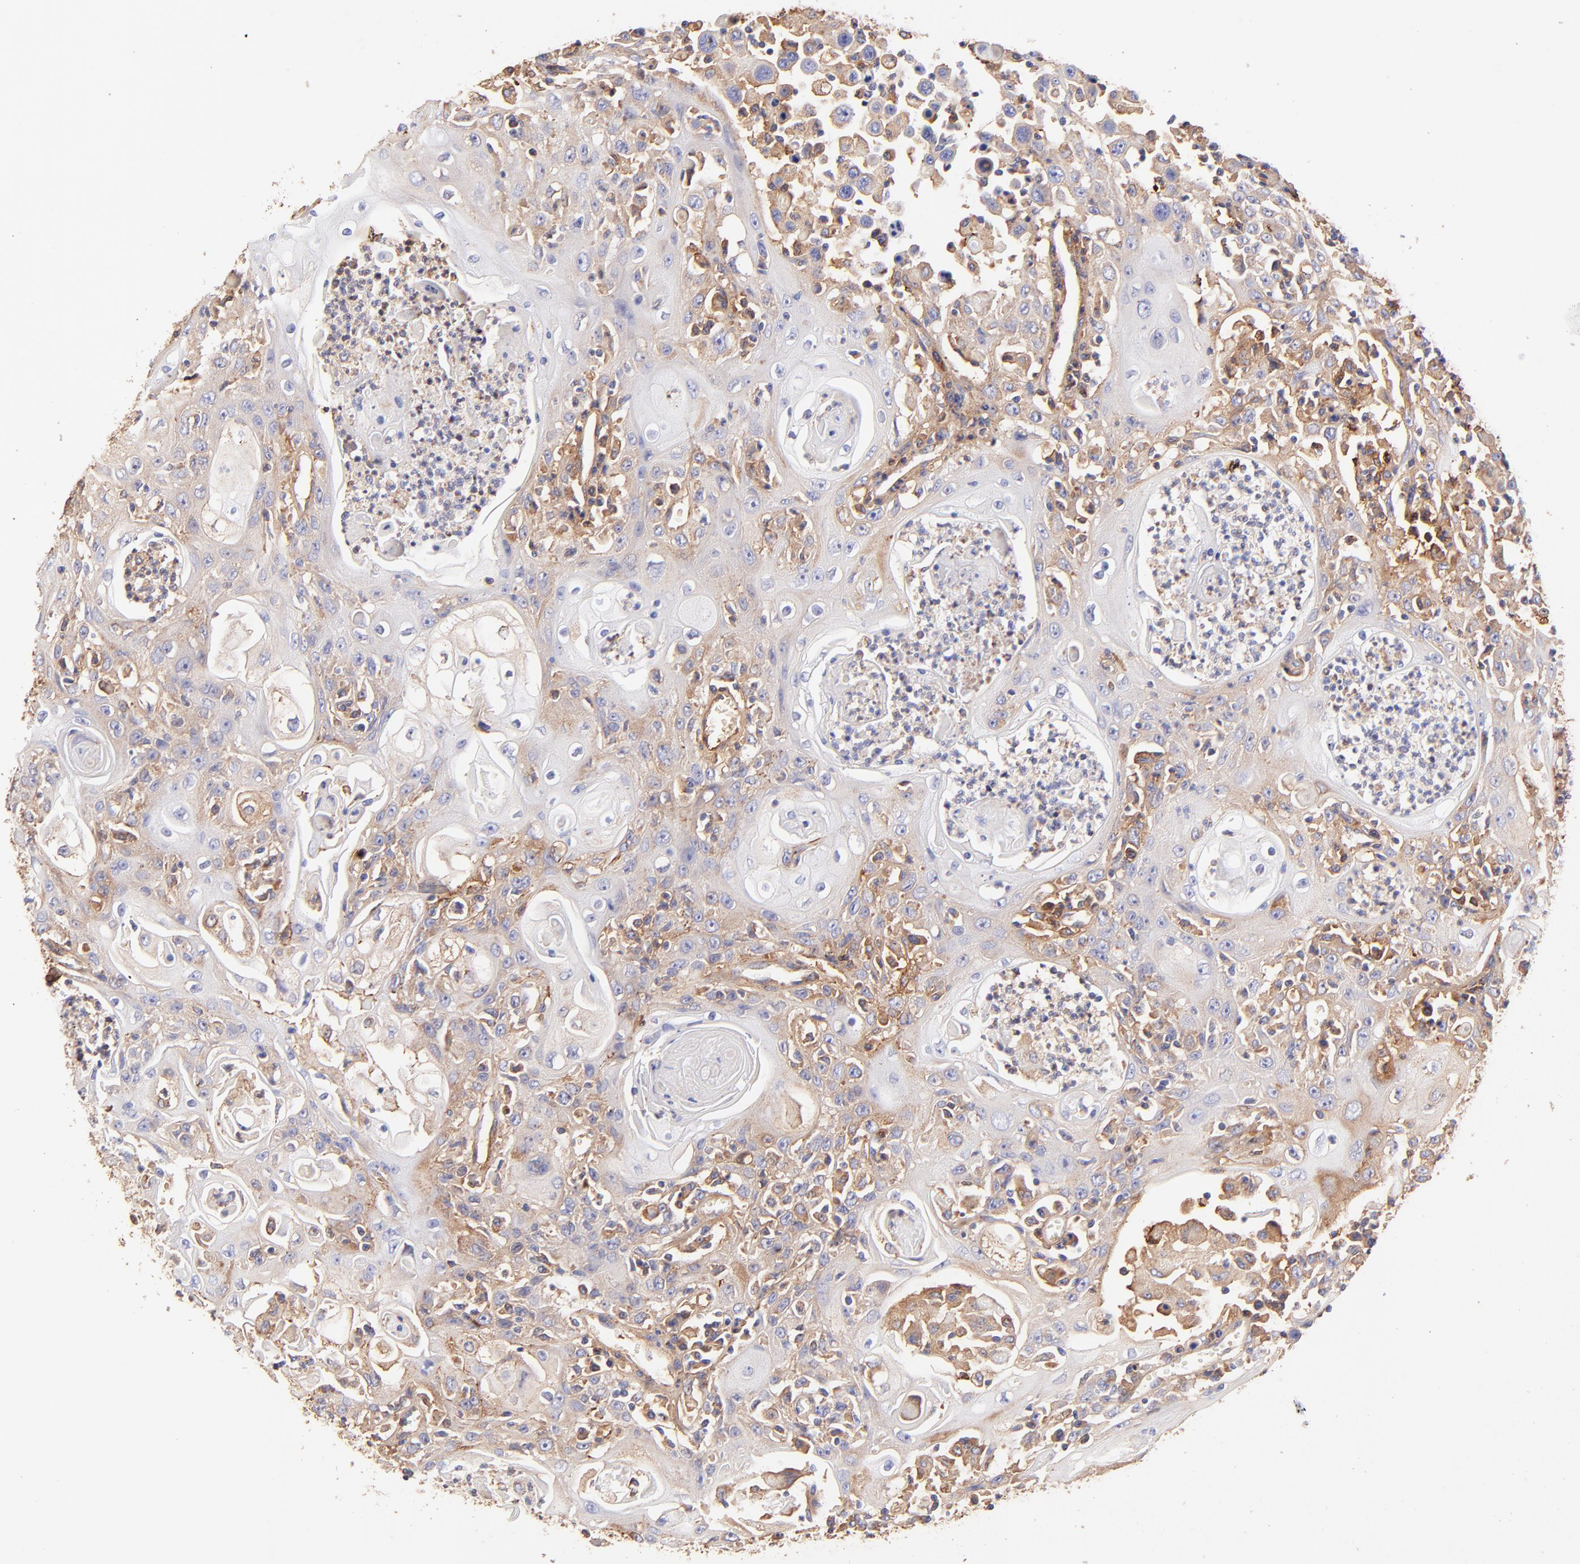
{"staining": {"intensity": "moderate", "quantity": "25%-75%", "location": "cytoplasmic/membranous"}, "tissue": "head and neck cancer", "cell_type": "Tumor cells", "image_type": "cancer", "snomed": [{"axis": "morphology", "description": "Squamous cell carcinoma, NOS"}, {"axis": "topography", "description": "Oral tissue"}, {"axis": "topography", "description": "Head-Neck"}], "caption": "Squamous cell carcinoma (head and neck) was stained to show a protein in brown. There is medium levels of moderate cytoplasmic/membranous staining in about 25%-75% of tumor cells. (brown staining indicates protein expression, while blue staining denotes nuclei).", "gene": "BGN", "patient": {"sex": "female", "age": 76}}